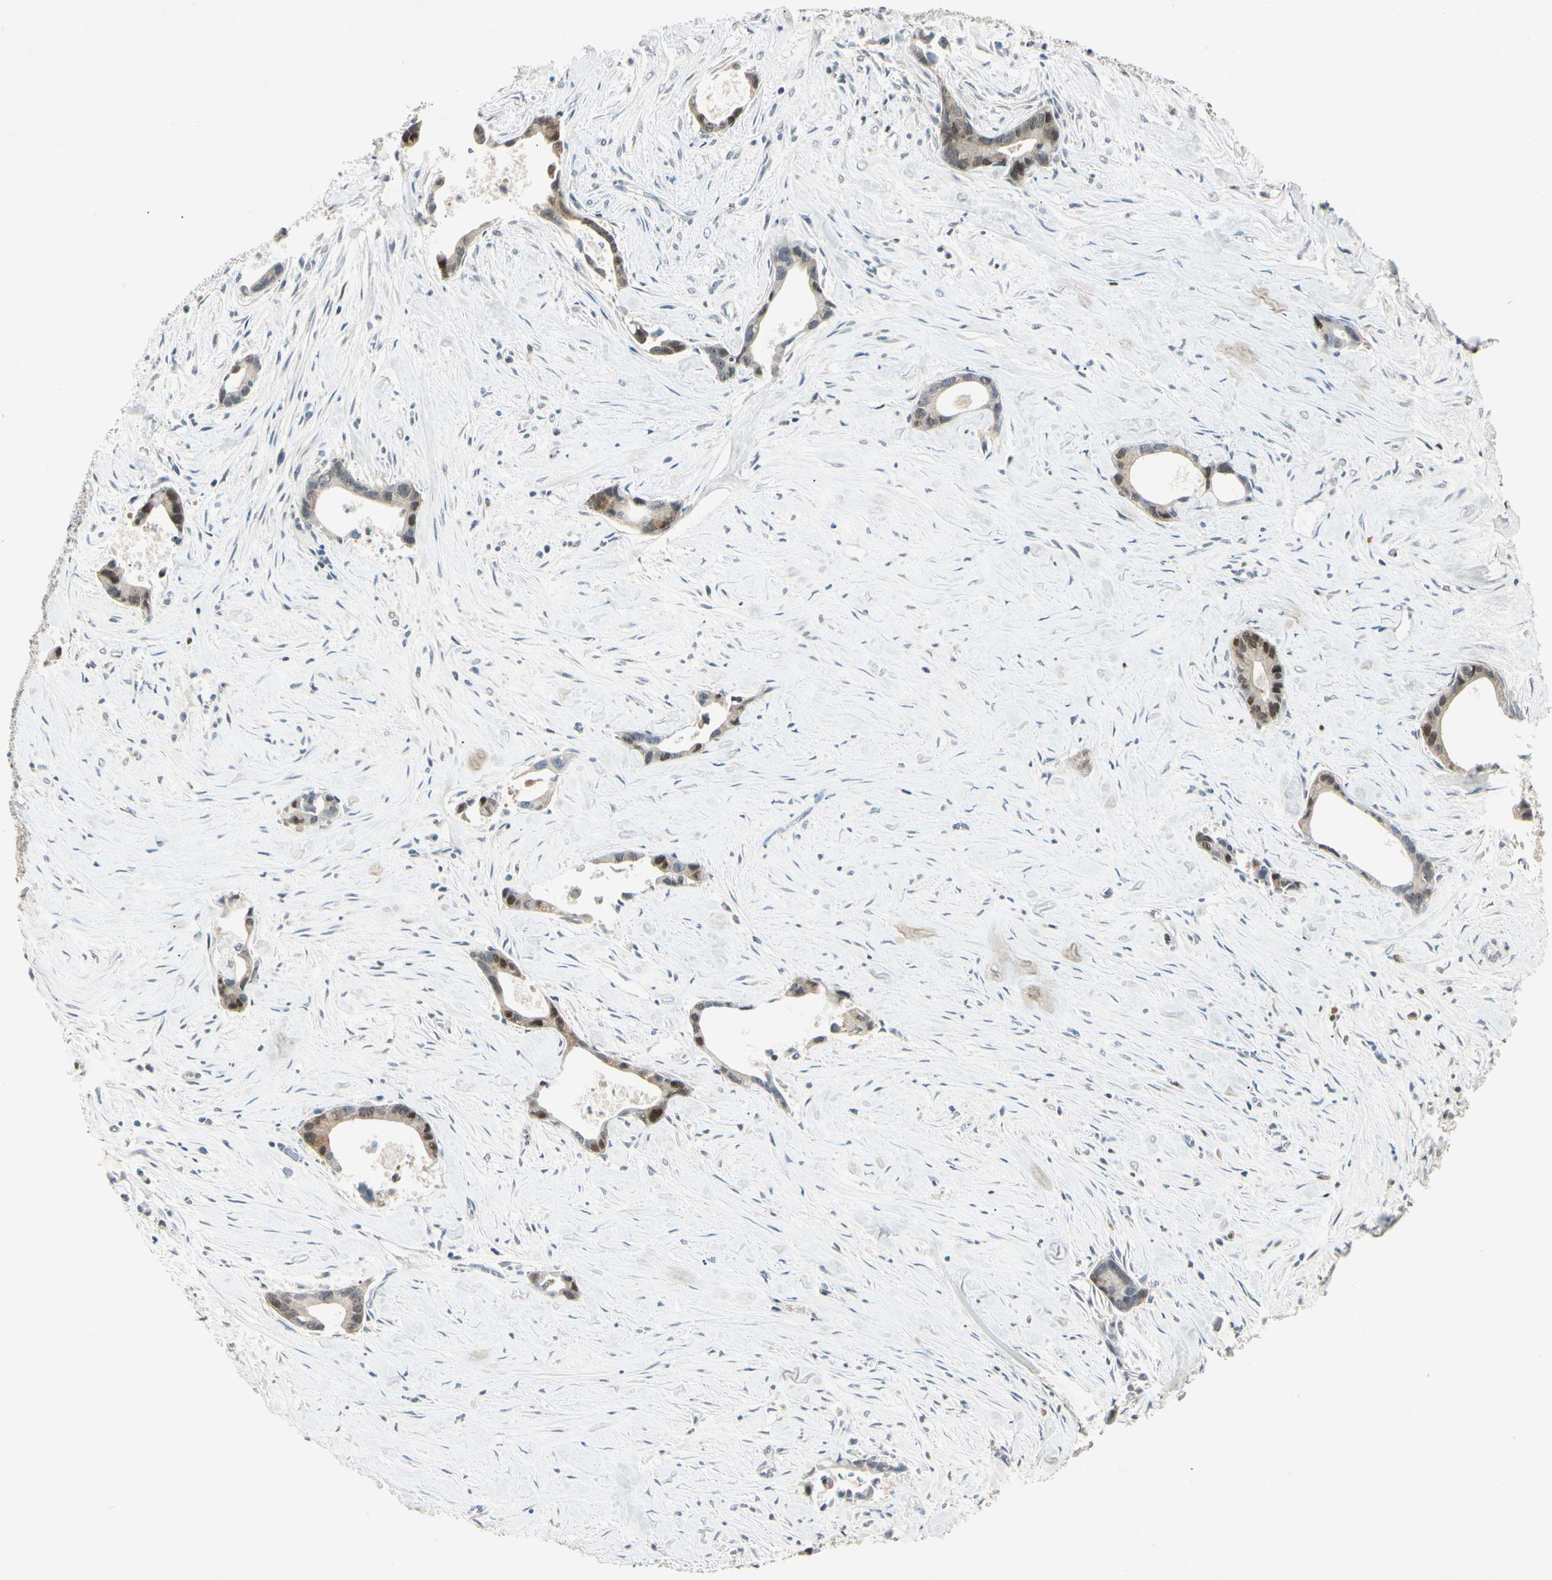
{"staining": {"intensity": "moderate", "quantity": "<25%", "location": "nuclear"}, "tissue": "liver cancer", "cell_type": "Tumor cells", "image_type": "cancer", "snomed": [{"axis": "morphology", "description": "Cholangiocarcinoma"}, {"axis": "topography", "description": "Liver"}], "caption": "Protein staining of liver cancer (cholangiocarcinoma) tissue exhibits moderate nuclear expression in approximately <25% of tumor cells.", "gene": "HSPA1B", "patient": {"sex": "female", "age": 55}}